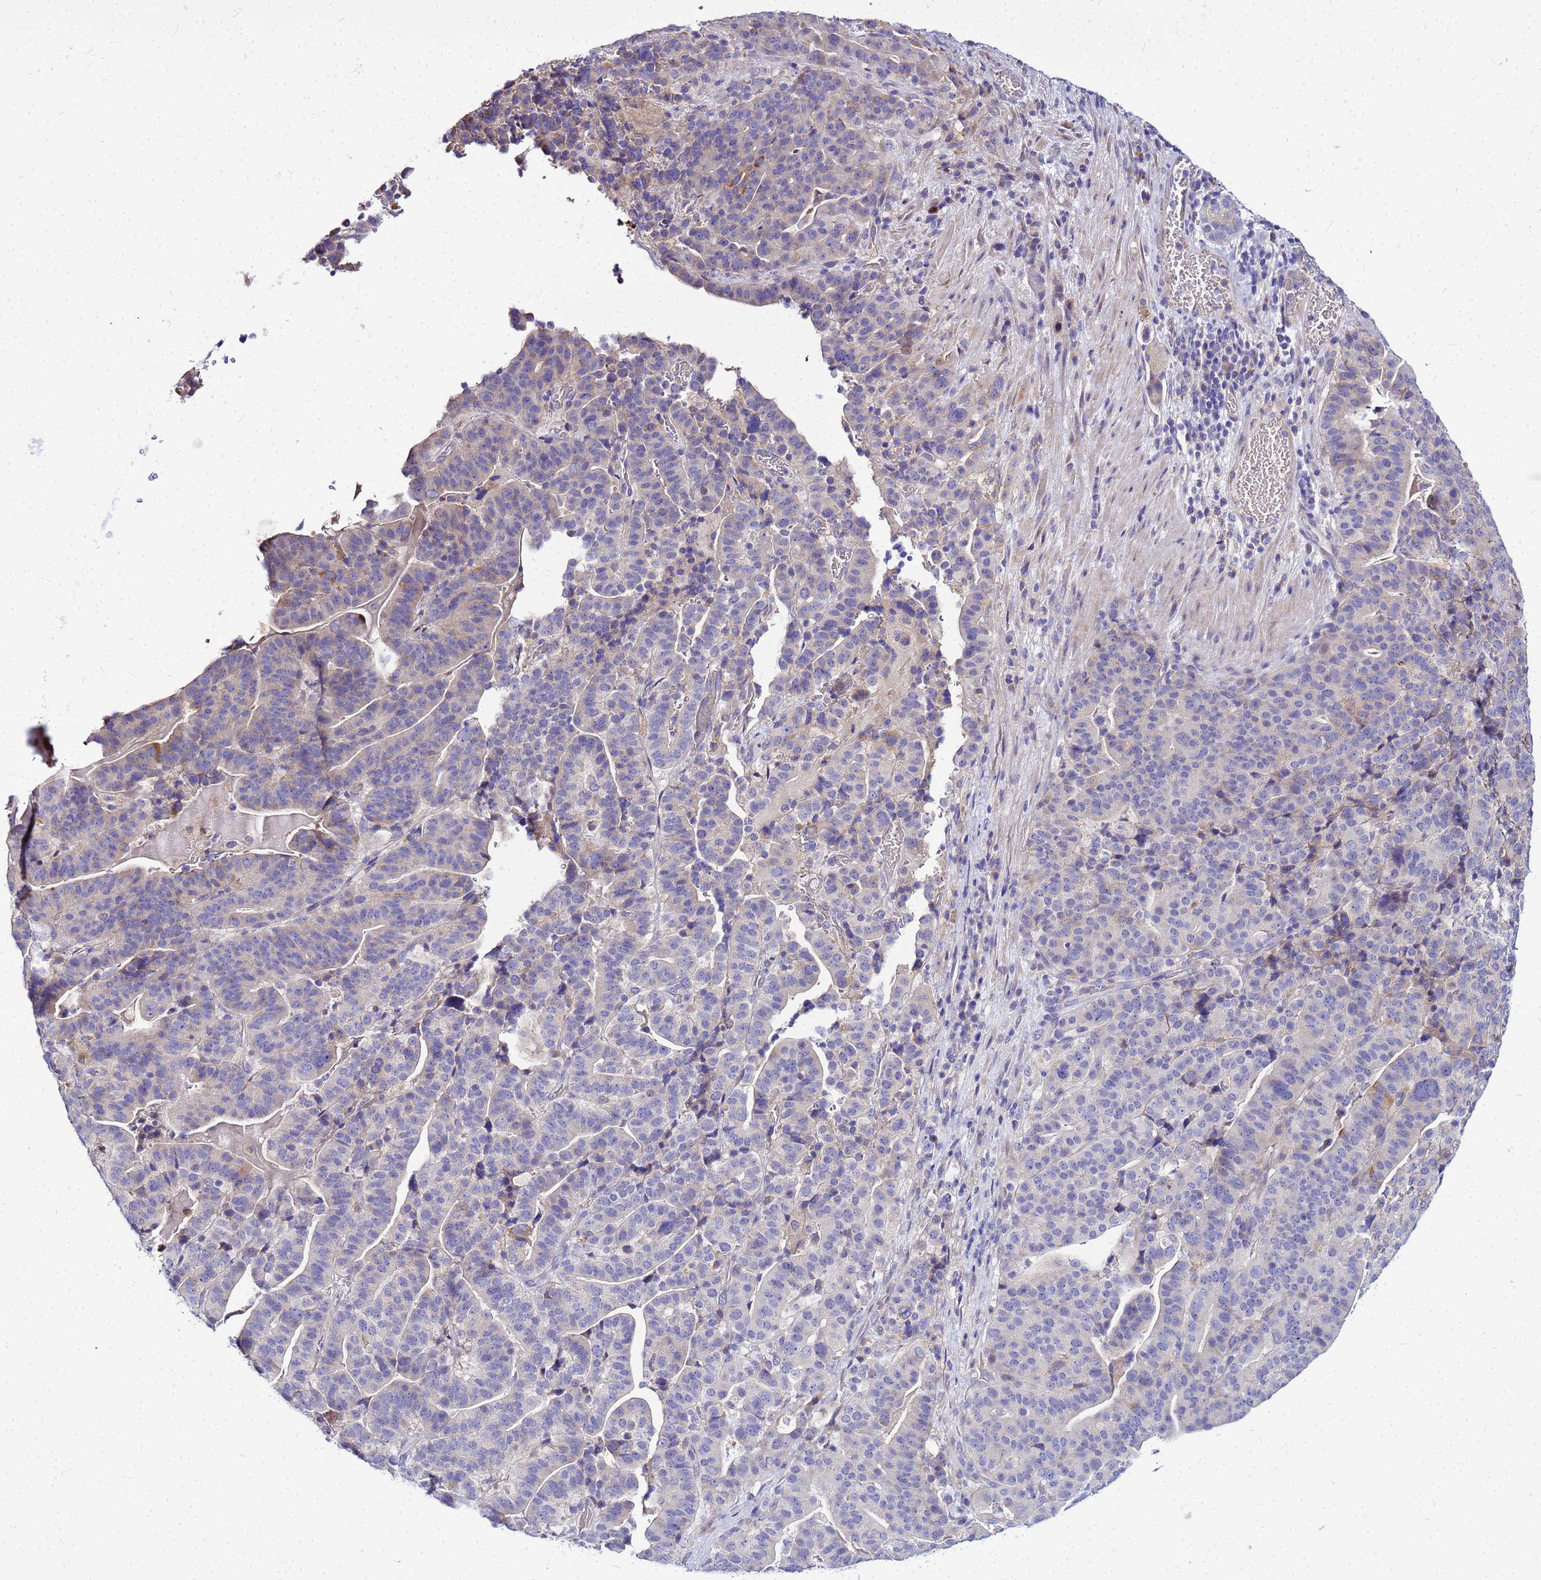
{"staining": {"intensity": "negative", "quantity": "none", "location": "none"}, "tissue": "stomach cancer", "cell_type": "Tumor cells", "image_type": "cancer", "snomed": [{"axis": "morphology", "description": "Adenocarcinoma, NOS"}, {"axis": "topography", "description": "Stomach"}], "caption": "Tumor cells are negative for protein expression in human stomach cancer.", "gene": "HERC5", "patient": {"sex": "male", "age": 48}}